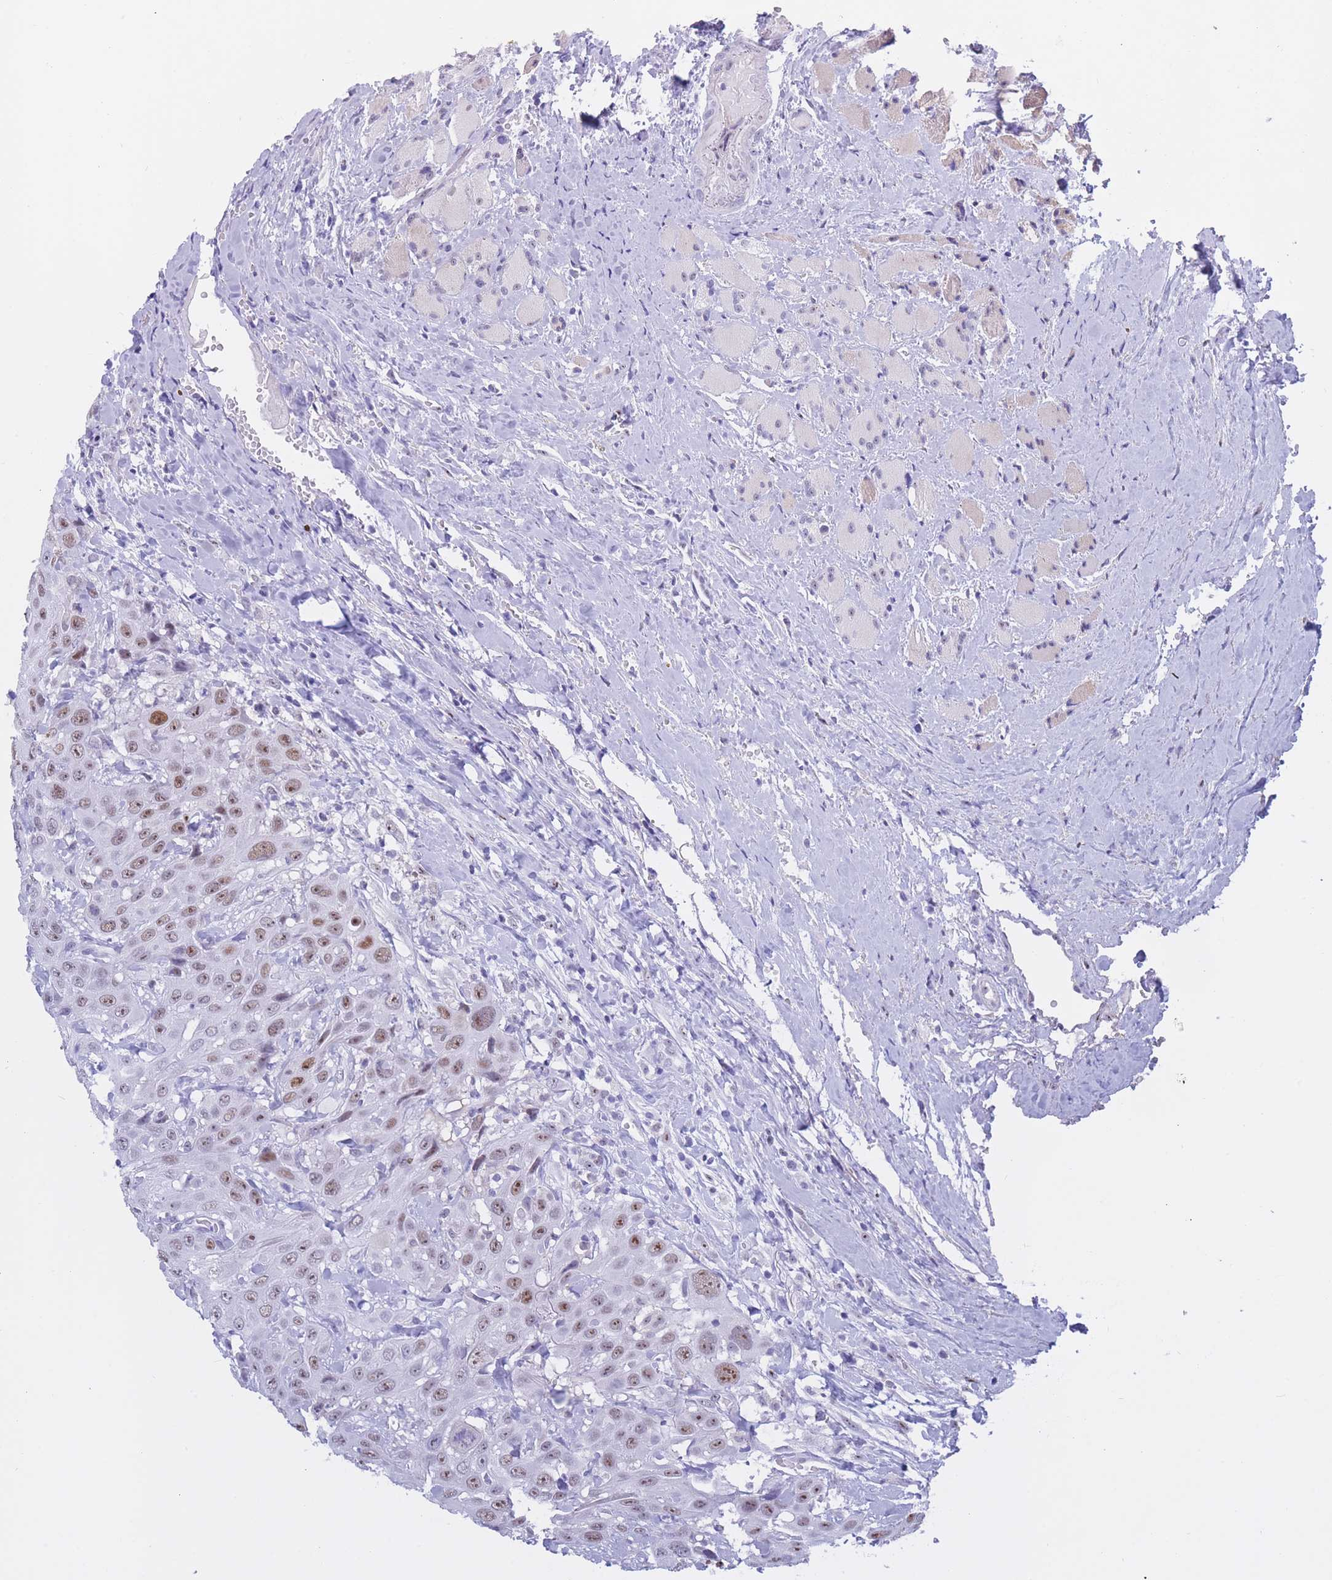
{"staining": {"intensity": "moderate", "quantity": ">75%", "location": "nuclear"}, "tissue": "head and neck cancer", "cell_type": "Tumor cells", "image_type": "cancer", "snomed": [{"axis": "morphology", "description": "Squamous cell carcinoma, NOS"}, {"axis": "topography", "description": "Head-Neck"}], "caption": "Immunohistochemical staining of human squamous cell carcinoma (head and neck) reveals moderate nuclear protein expression in about >75% of tumor cells.", "gene": "BOP1", "patient": {"sex": "male", "age": 81}}